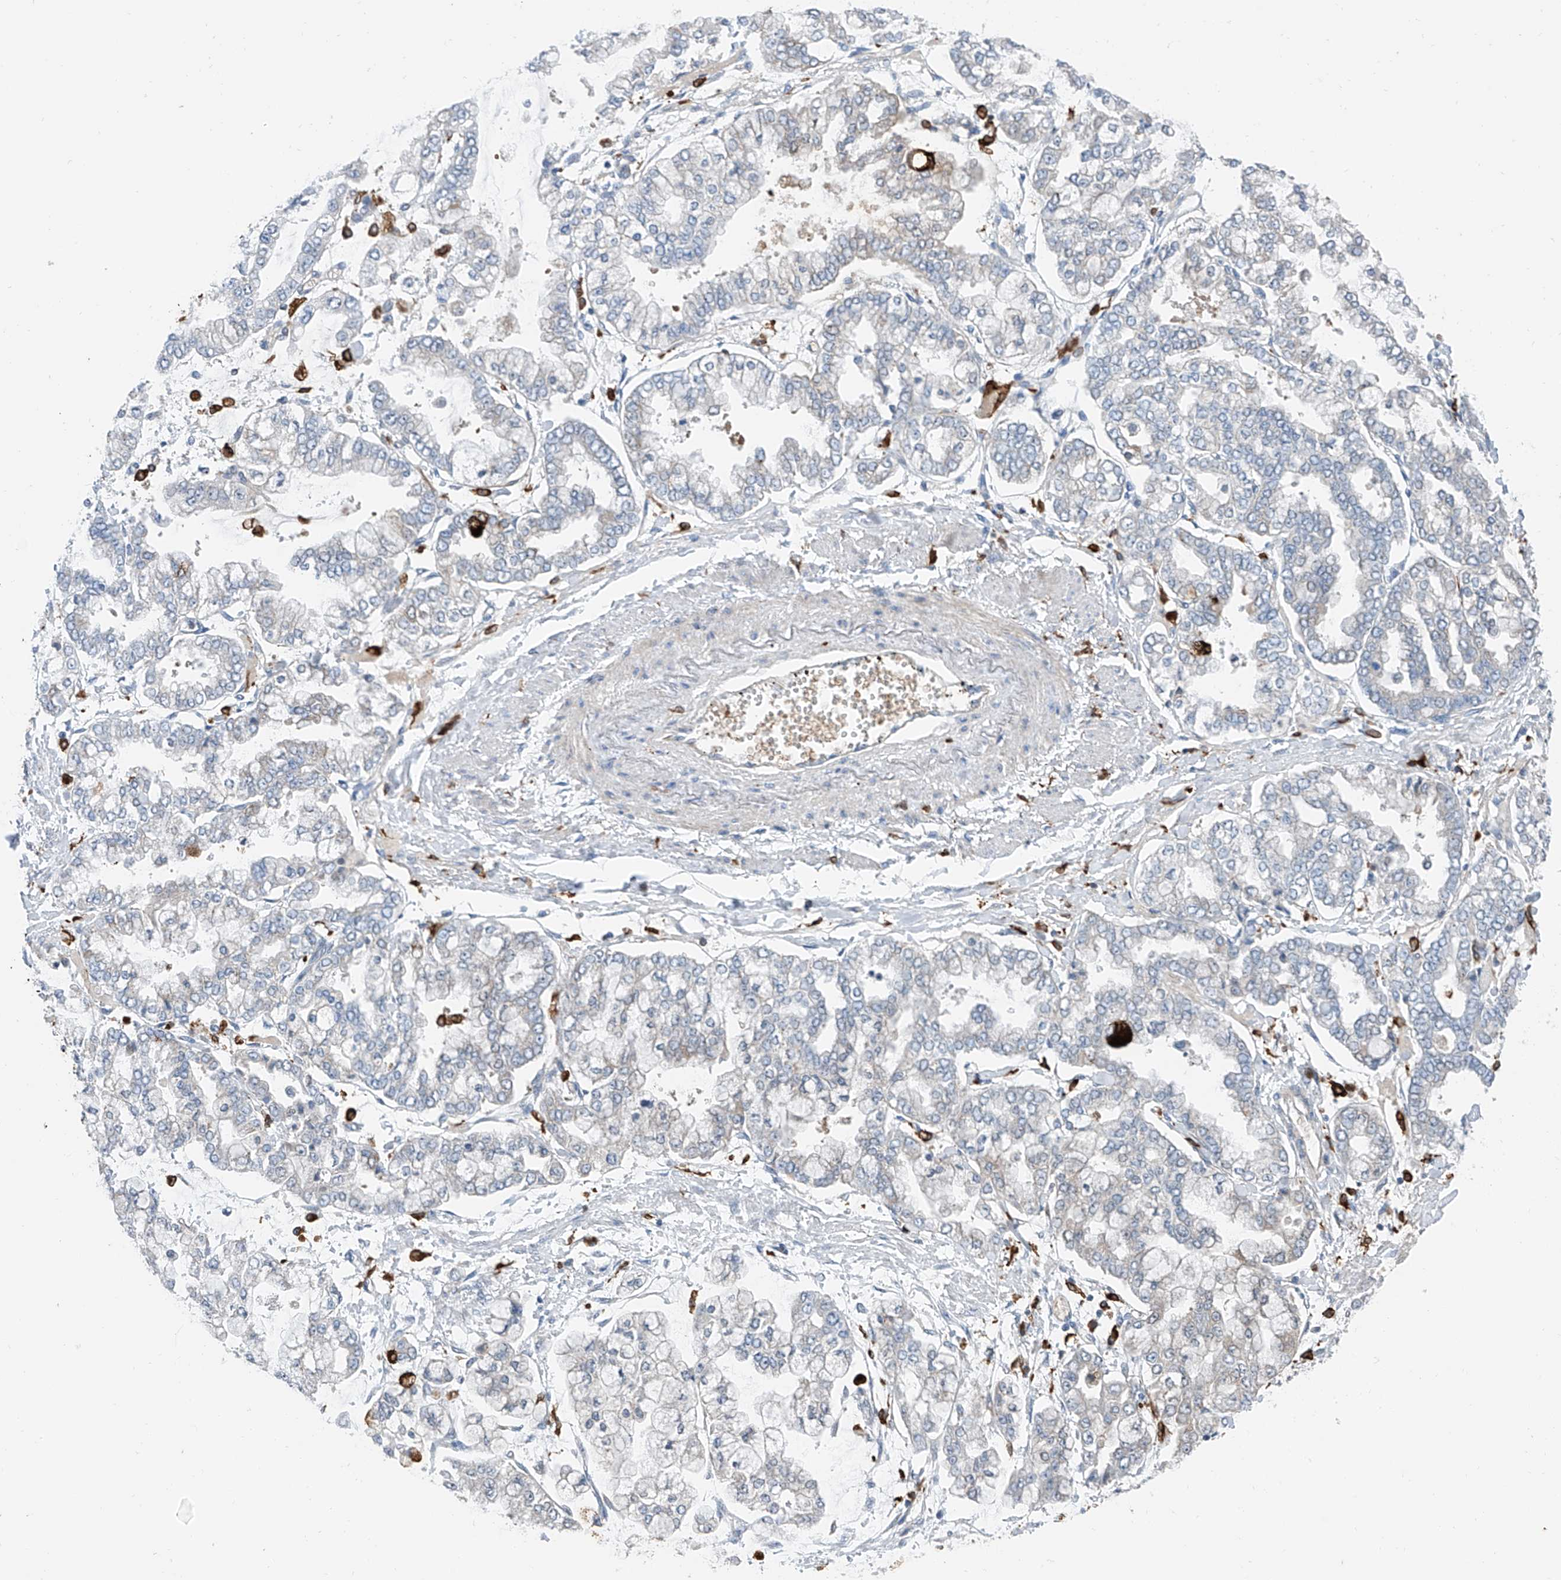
{"staining": {"intensity": "negative", "quantity": "none", "location": "none"}, "tissue": "stomach cancer", "cell_type": "Tumor cells", "image_type": "cancer", "snomed": [{"axis": "morphology", "description": "Normal tissue, NOS"}, {"axis": "morphology", "description": "Adenocarcinoma, NOS"}, {"axis": "topography", "description": "Stomach, upper"}, {"axis": "topography", "description": "Stomach"}], "caption": "Tumor cells are negative for brown protein staining in adenocarcinoma (stomach). (DAB (3,3'-diaminobenzidine) immunohistochemistry (IHC) visualized using brightfield microscopy, high magnification).", "gene": "TBXAS1", "patient": {"sex": "male", "age": 76}}